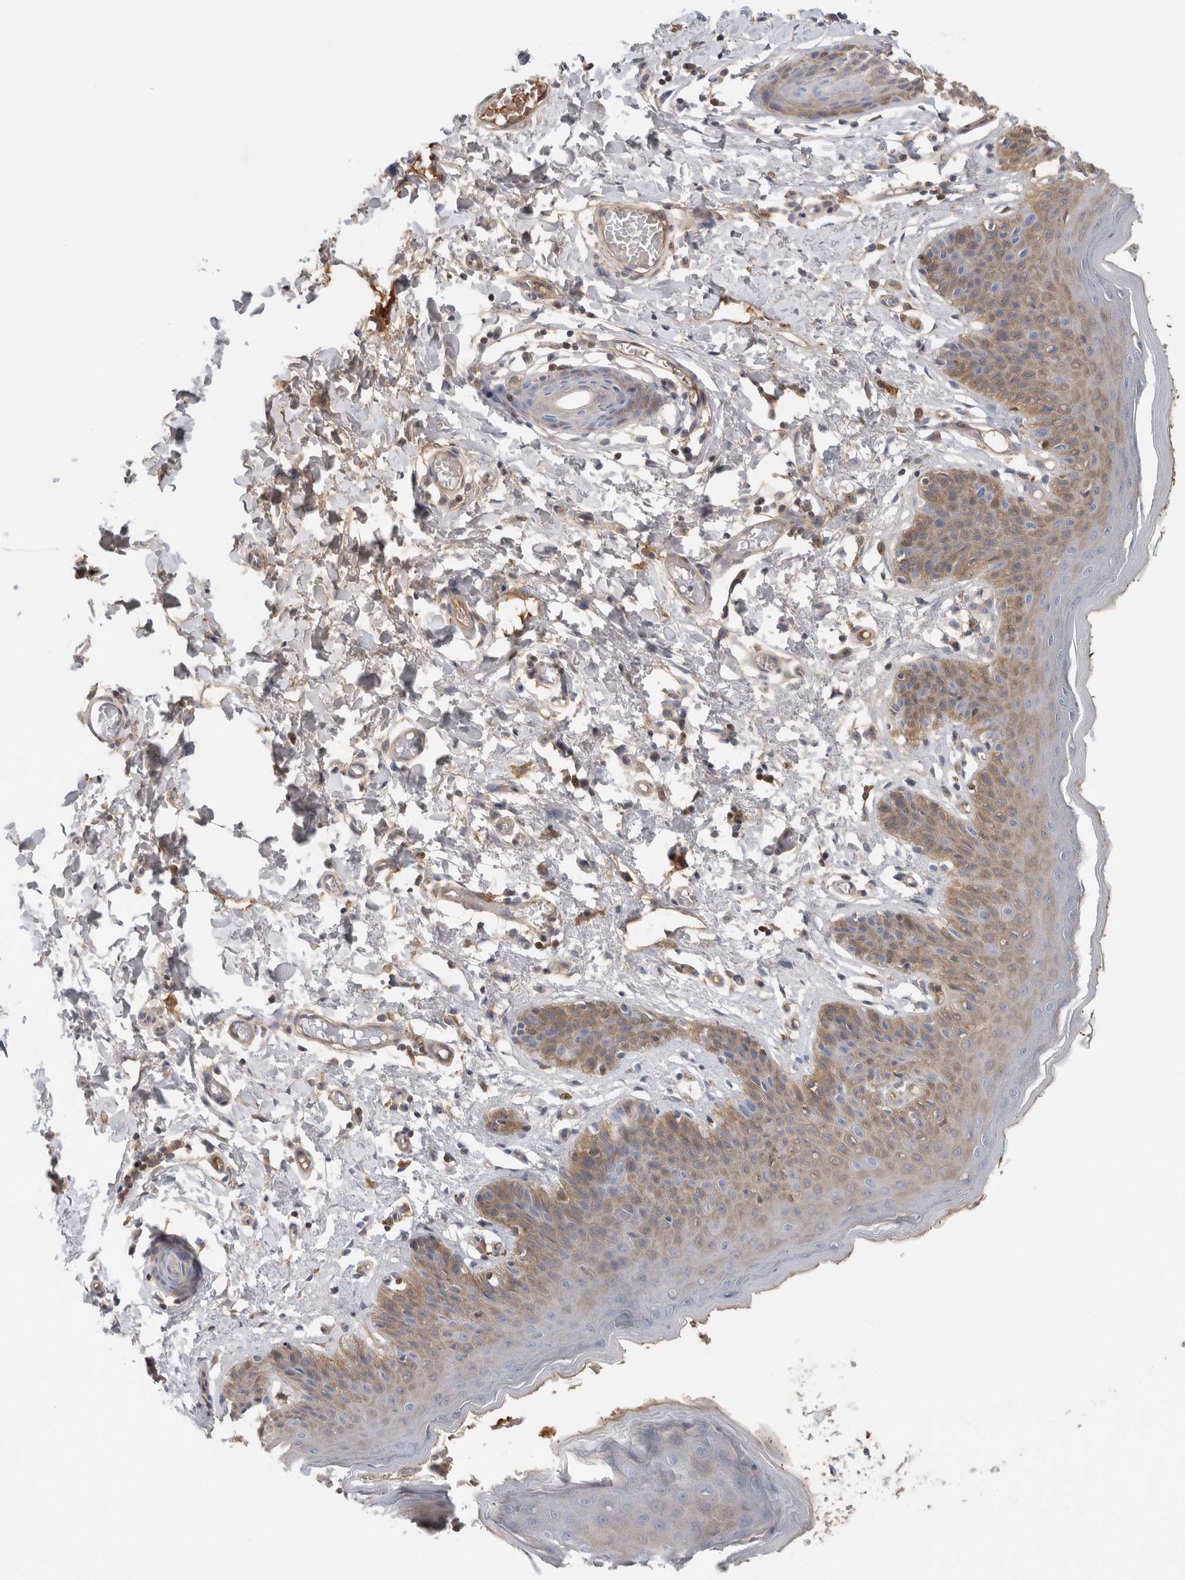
{"staining": {"intensity": "moderate", "quantity": "25%-75%", "location": "cytoplasmic/membranous"}, "tissue": "skin", "cell_type": "Epidermal cells", "image_type": "normal", "snomed": [{"axis": "morphology", "description": "Normal tissue, NOS"}, {"axis": "topography", "description": "Vulva"}], "caption": "Skin stained with DAB IHC exhibits medium levels of moderate cytoplasmic/membranous expression in approximately 25%-75% of epidermal cells. (DAB (3,3'-diaminobenzidine) IHC, brown staining for protein, blue staining for nuclei).", "gene": "CFI", "patient": {"sex": "female", "age": 66}}